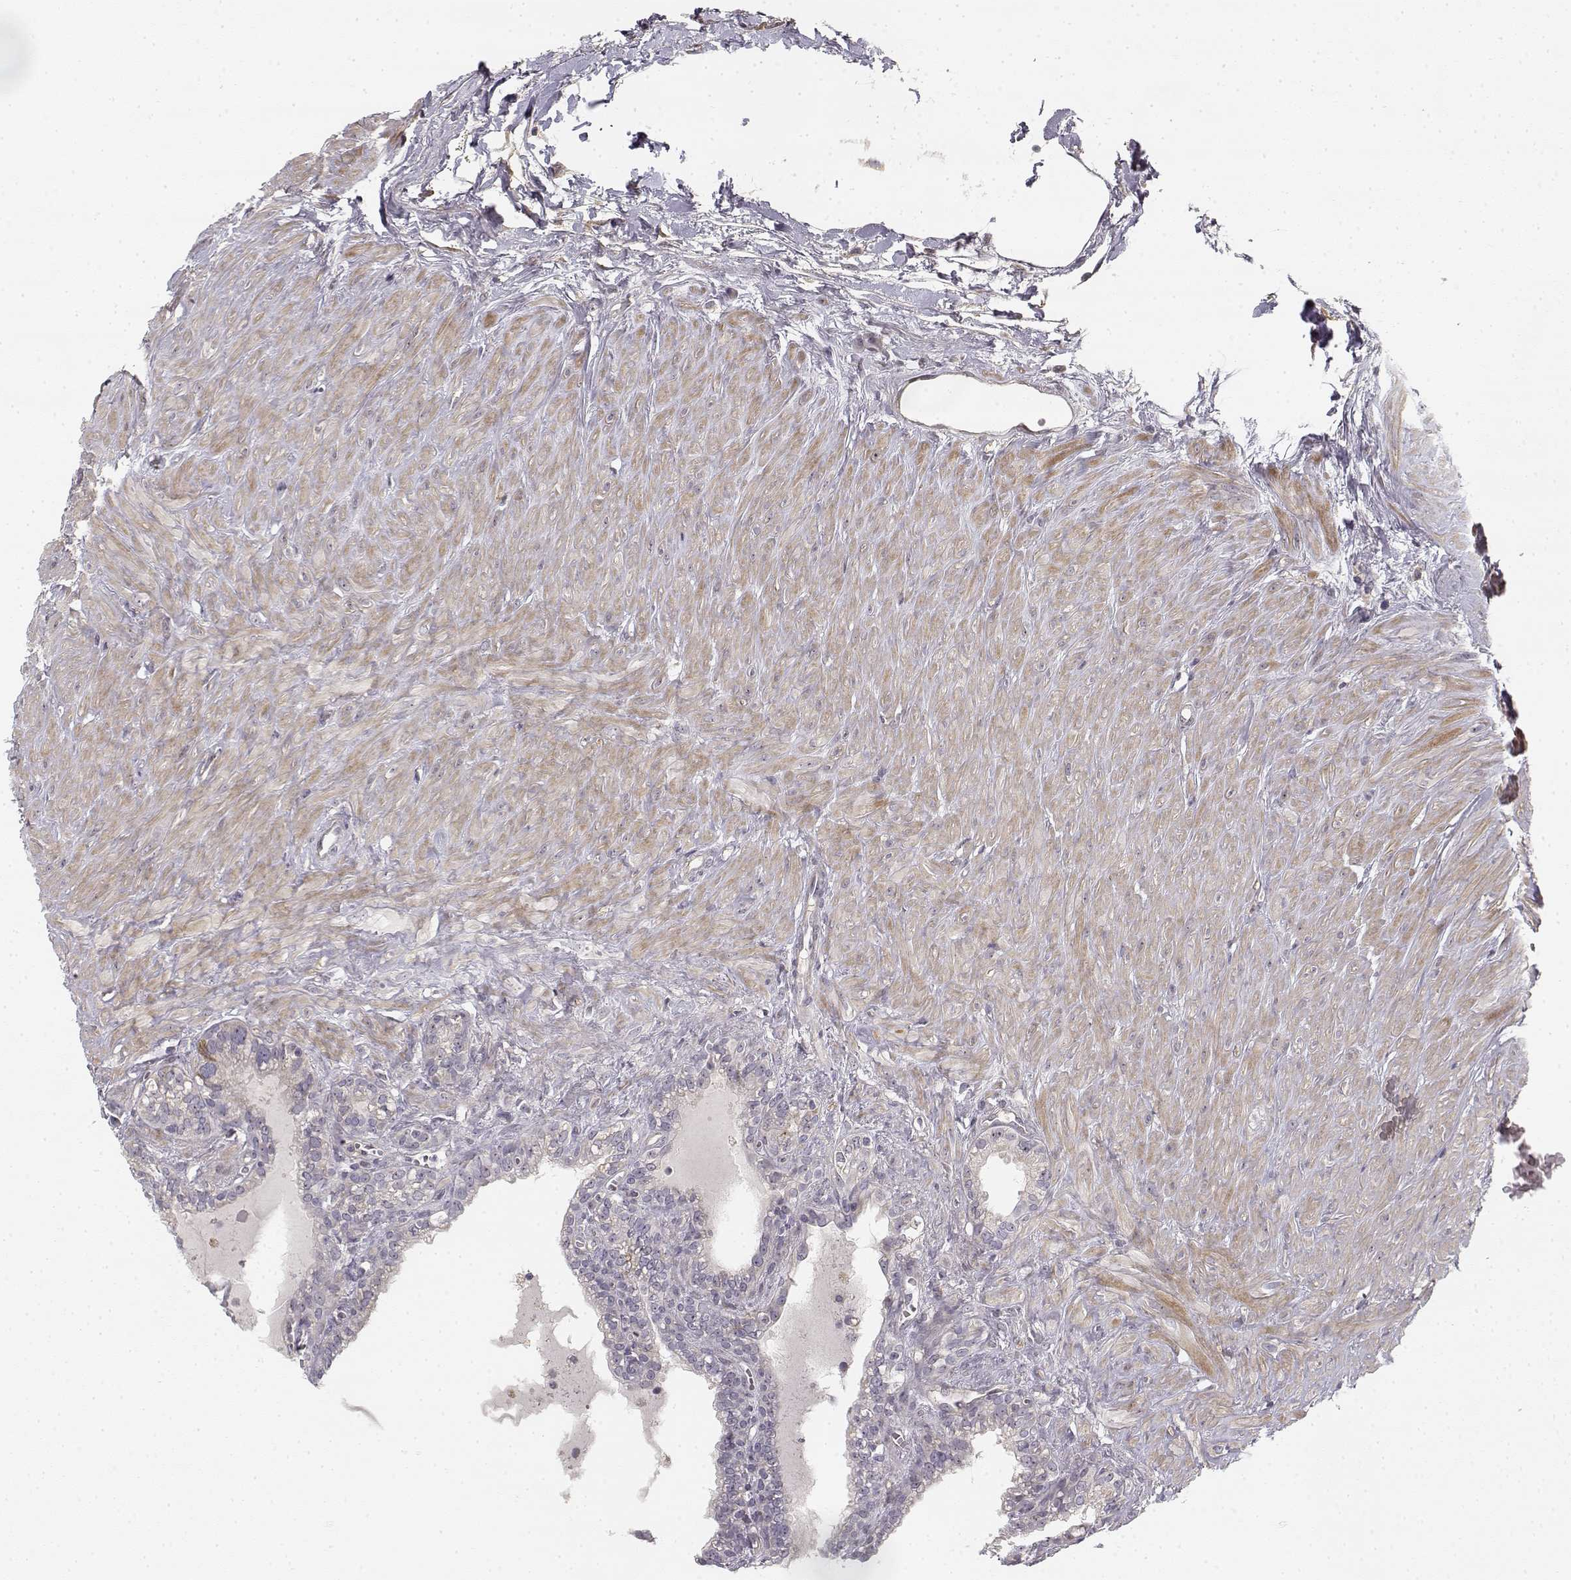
{"staining": {"intensity": "negative", "quantity": "none", "location": "none"}, "tissue": "seminal vesicle", "cell_type": "Glandular cells", "image_type": "normal", "snomed": [{"axis": "morphology", "description": "Normal tissue, NOS"}, {"axis": "morphology", "description": "Urothelial carcinoma, NOS"}, {"axis": "topography", "description": "Urinary bladder"}, {"axis": "topography", "description": "Seminal veicle"}], "caption": "IHC of normal human seminal vesicle reveals no staining in glandular cells.", "gene": "MED12L", "patient": {"sex": "male", "age": 76}}